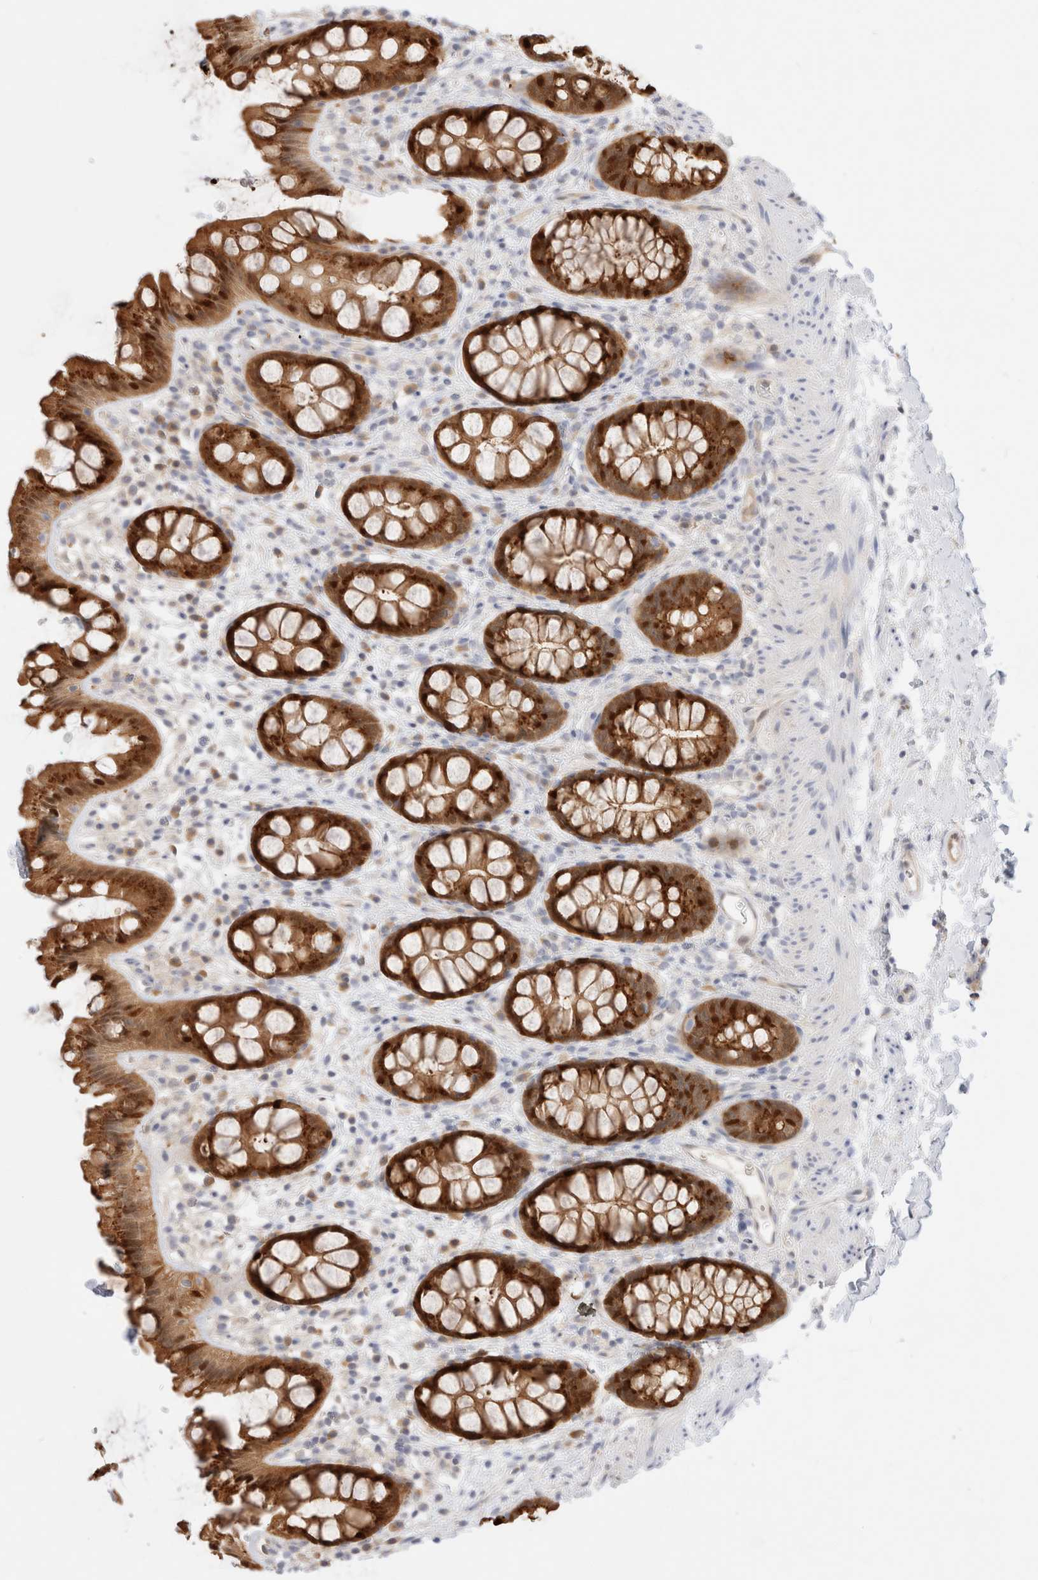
{"staining": {"intensity": "strong", "quantity": ">75%", "location": "cytoplasmic/membranous"}, "tissue": "rectum", "cell_type": "Glandular cells", "image_type": "normal", "snomed": [{"axis": "morphology", "description": "Normal tissue, NOS"}, {"axis": "topography", "description": "Rectum"}], "caption": "The micrograph shows staining of normal rectum, revealing strong cytoplasmic/membranous protein expression (brown color) within glandular cells.", "gene": "EFCAB13", "patient": {"sex": "female", "age": 65}}